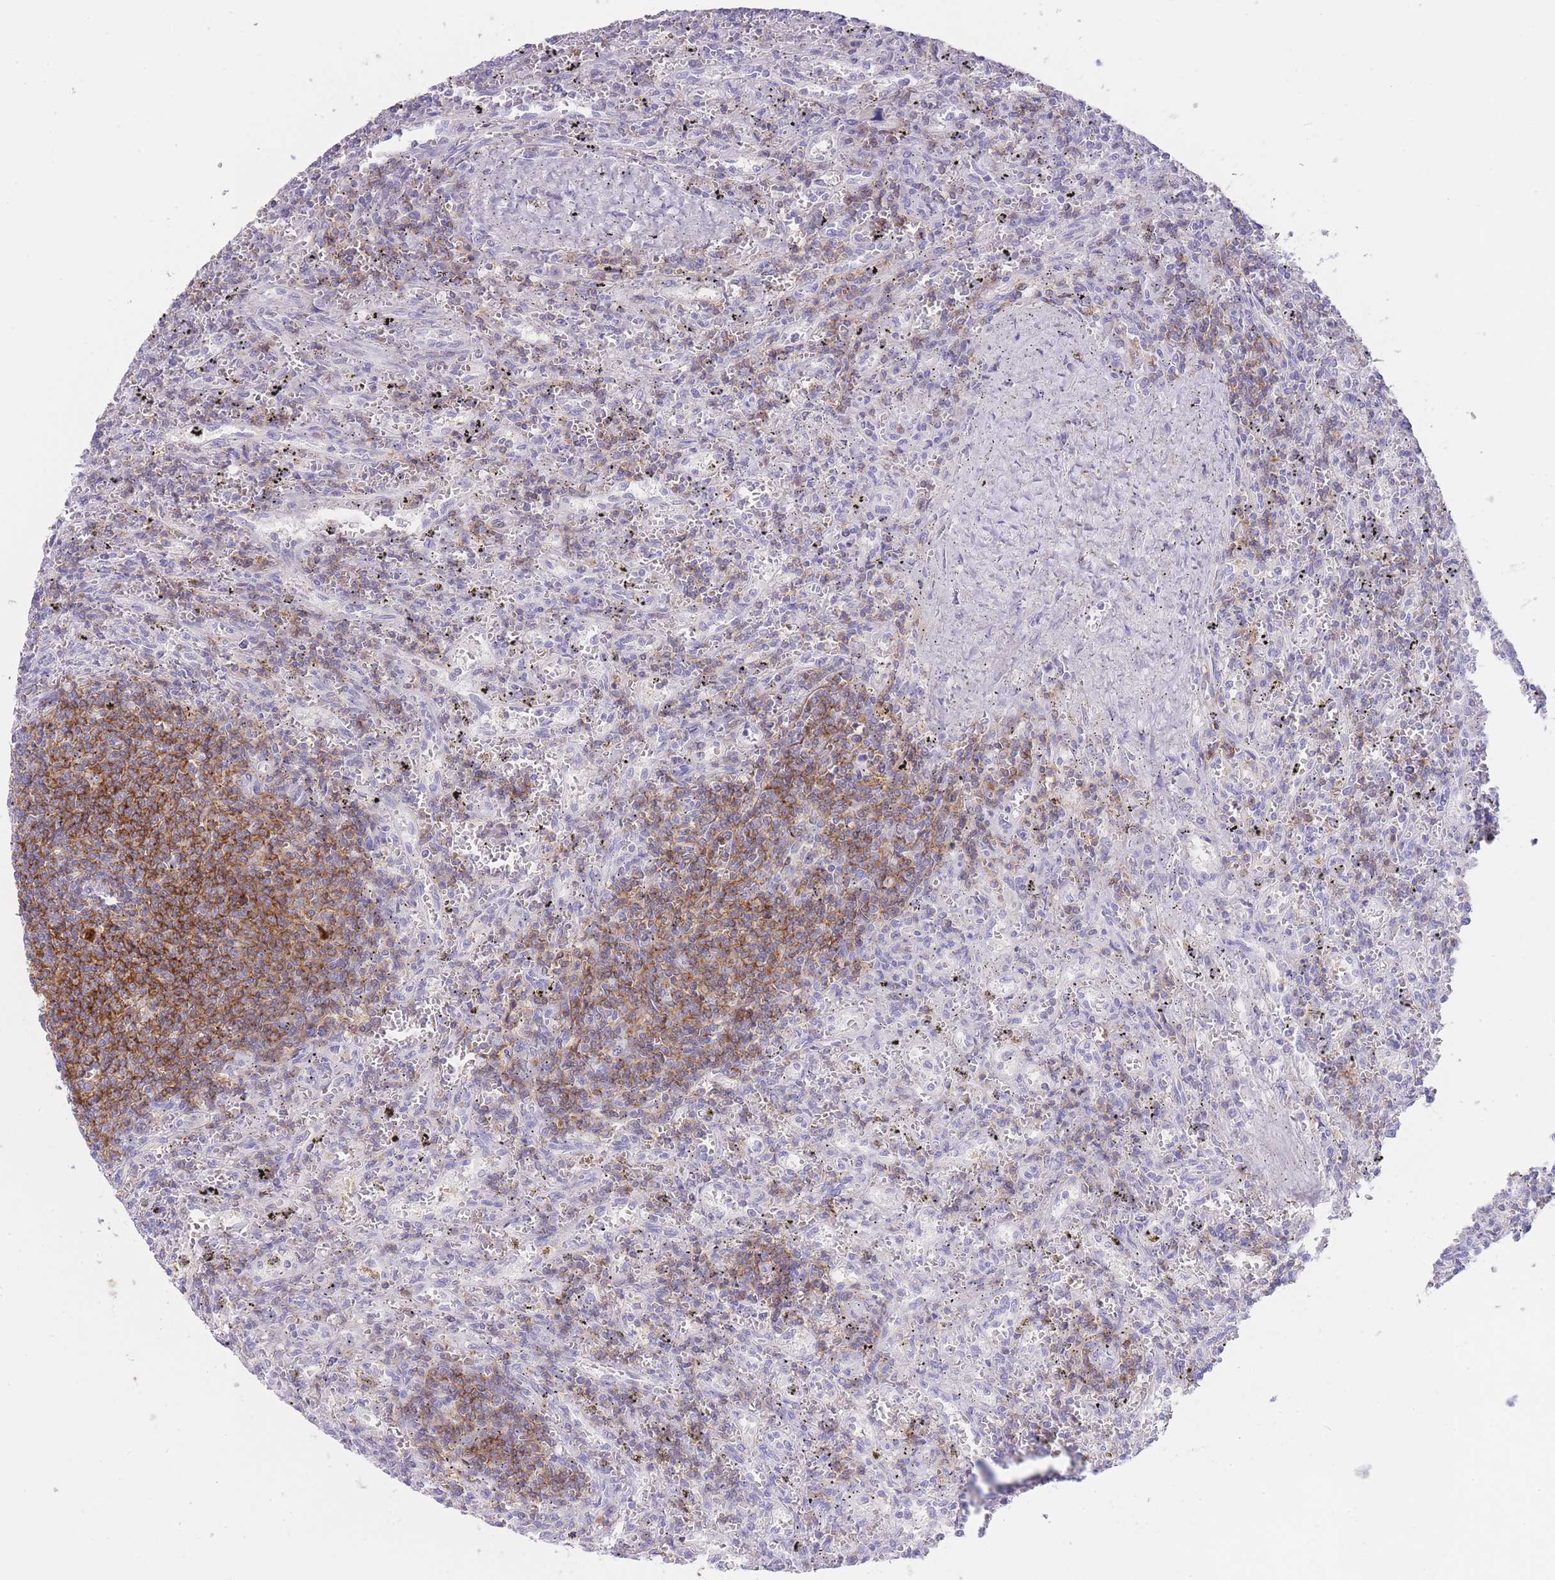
{"staining": {"intensity": "moderate", "quantity": "<25%", "location": "cytoplasmic/membranous"}, "tissue": "lymphoma", "cell_type": "Tumor cells", "image_type": "cancer", "snomed": [{"axis": "morphology", "description": "Malignant lymphoma, non-Hodgkin's type, Low grade"}, {"axis": "topography", "description": "Spleen"}], "caption": "Immunohistochemical staining of human low-grade malignant lymphoma, non-Hodgkin's type demonstrates low levels of moderate cytoplasmic/membranous protein expression in approximately <25% of tumor cells.", "gene": "CD37", "patient": {"sex": "male", "age": 76}}